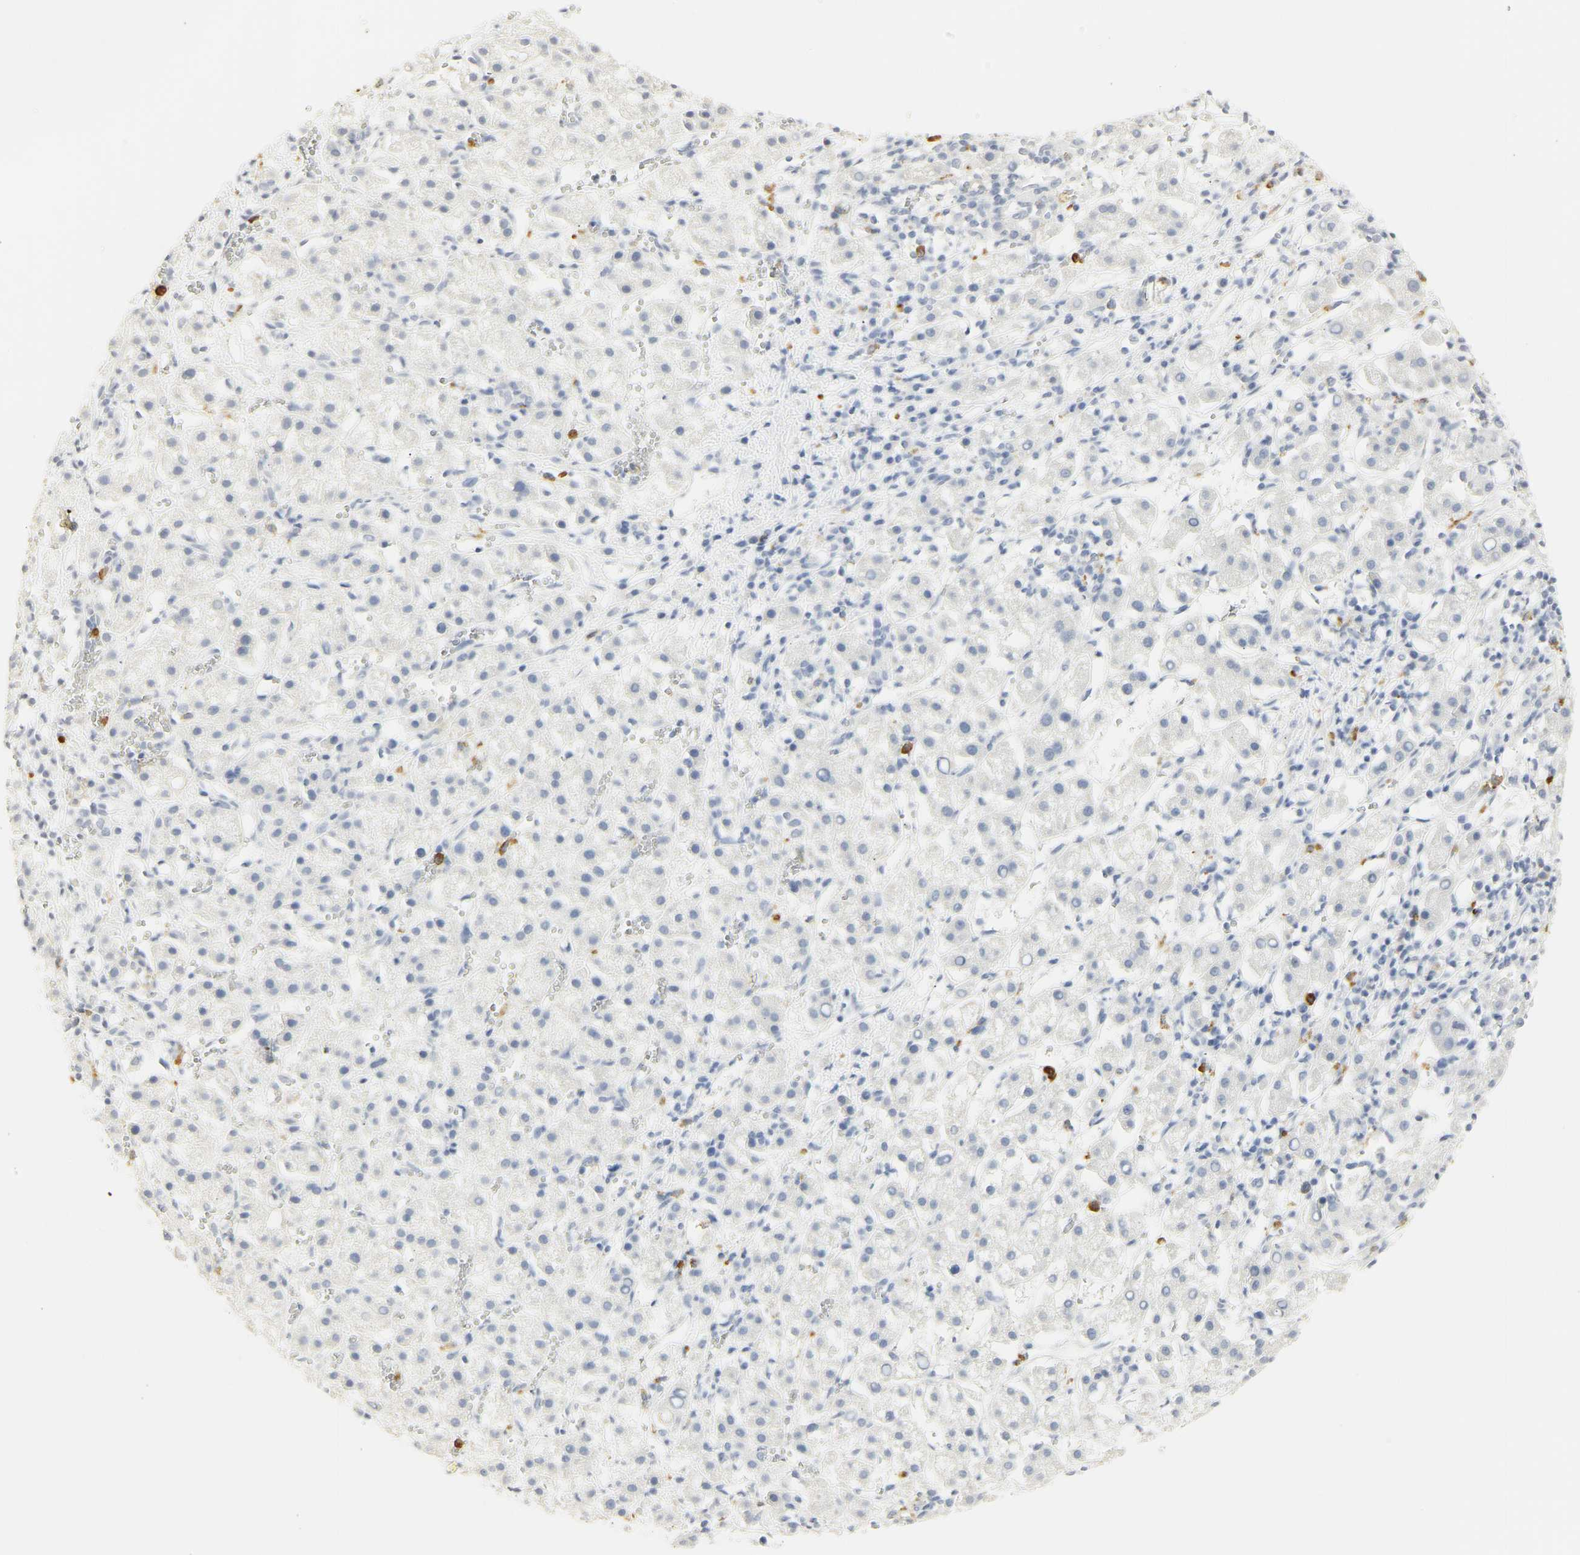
{"staining": {"intensity": "negative", "quantity": "none", "location": "none"}, "tissue": "liver cancer", "cell_type": "Tumor cells", "image_type": "cancer", "snomed": [{"axis": "morphology", "description": "Carcinoma, Hepatocellular, NOS"}, {"axis": "topography", "description": "Liver"}], "caption": "High magnification brightfield microscopy of liver hepatocellular carcinoma stained with DAB (3,3'-diaminobenzidine) (brown) and counterstained with hematoxylin (blue): tumor cells show no significant staining.", "gene": "MPO", "patient": {"sex": "female", "age": 58}}